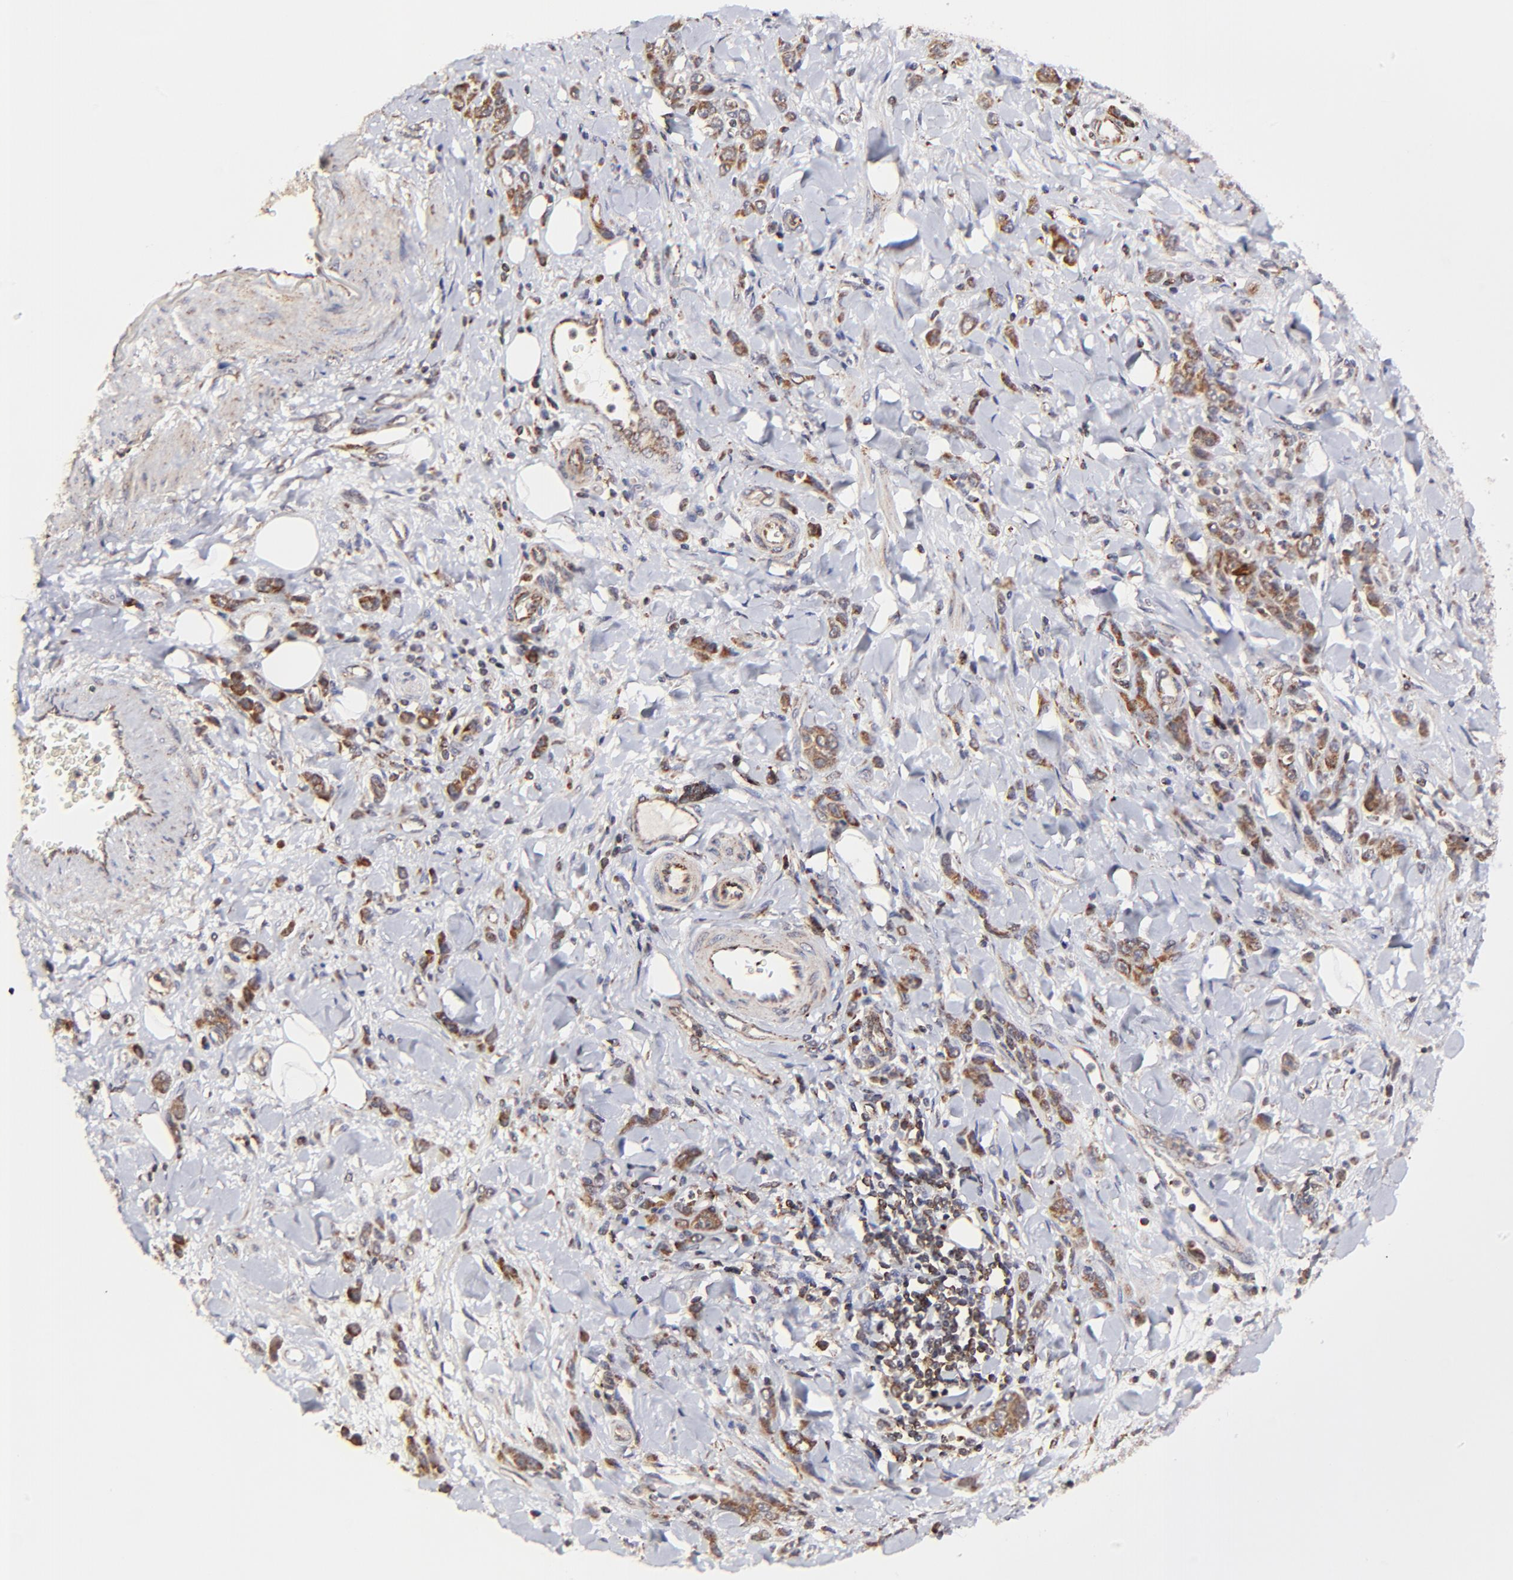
{"staining": {"intensity": "moderate", "quantity": ">75%", "location": "cytoplasmic/membranous"}, "tissue": "stomach cancer", "cell_type": "Tumor cells", "image_type": "cancer", "snomed": [{"axis": "morphology", "description": "Normal tissue, NOS"}, {"axis": "morphology", "description": "Adenocarcinoma, NOS"}, {"axis": "topography", "description": "Stomach"}], "caption": "Protein expression analysis of stomach cancer (adenocarcinoma) demonstrates moderate cytoplasmic/membranous expression in about >75% of tumor cells.", "gene": "MAP2K7", "patient": {"sex": "male", "age": 82}}